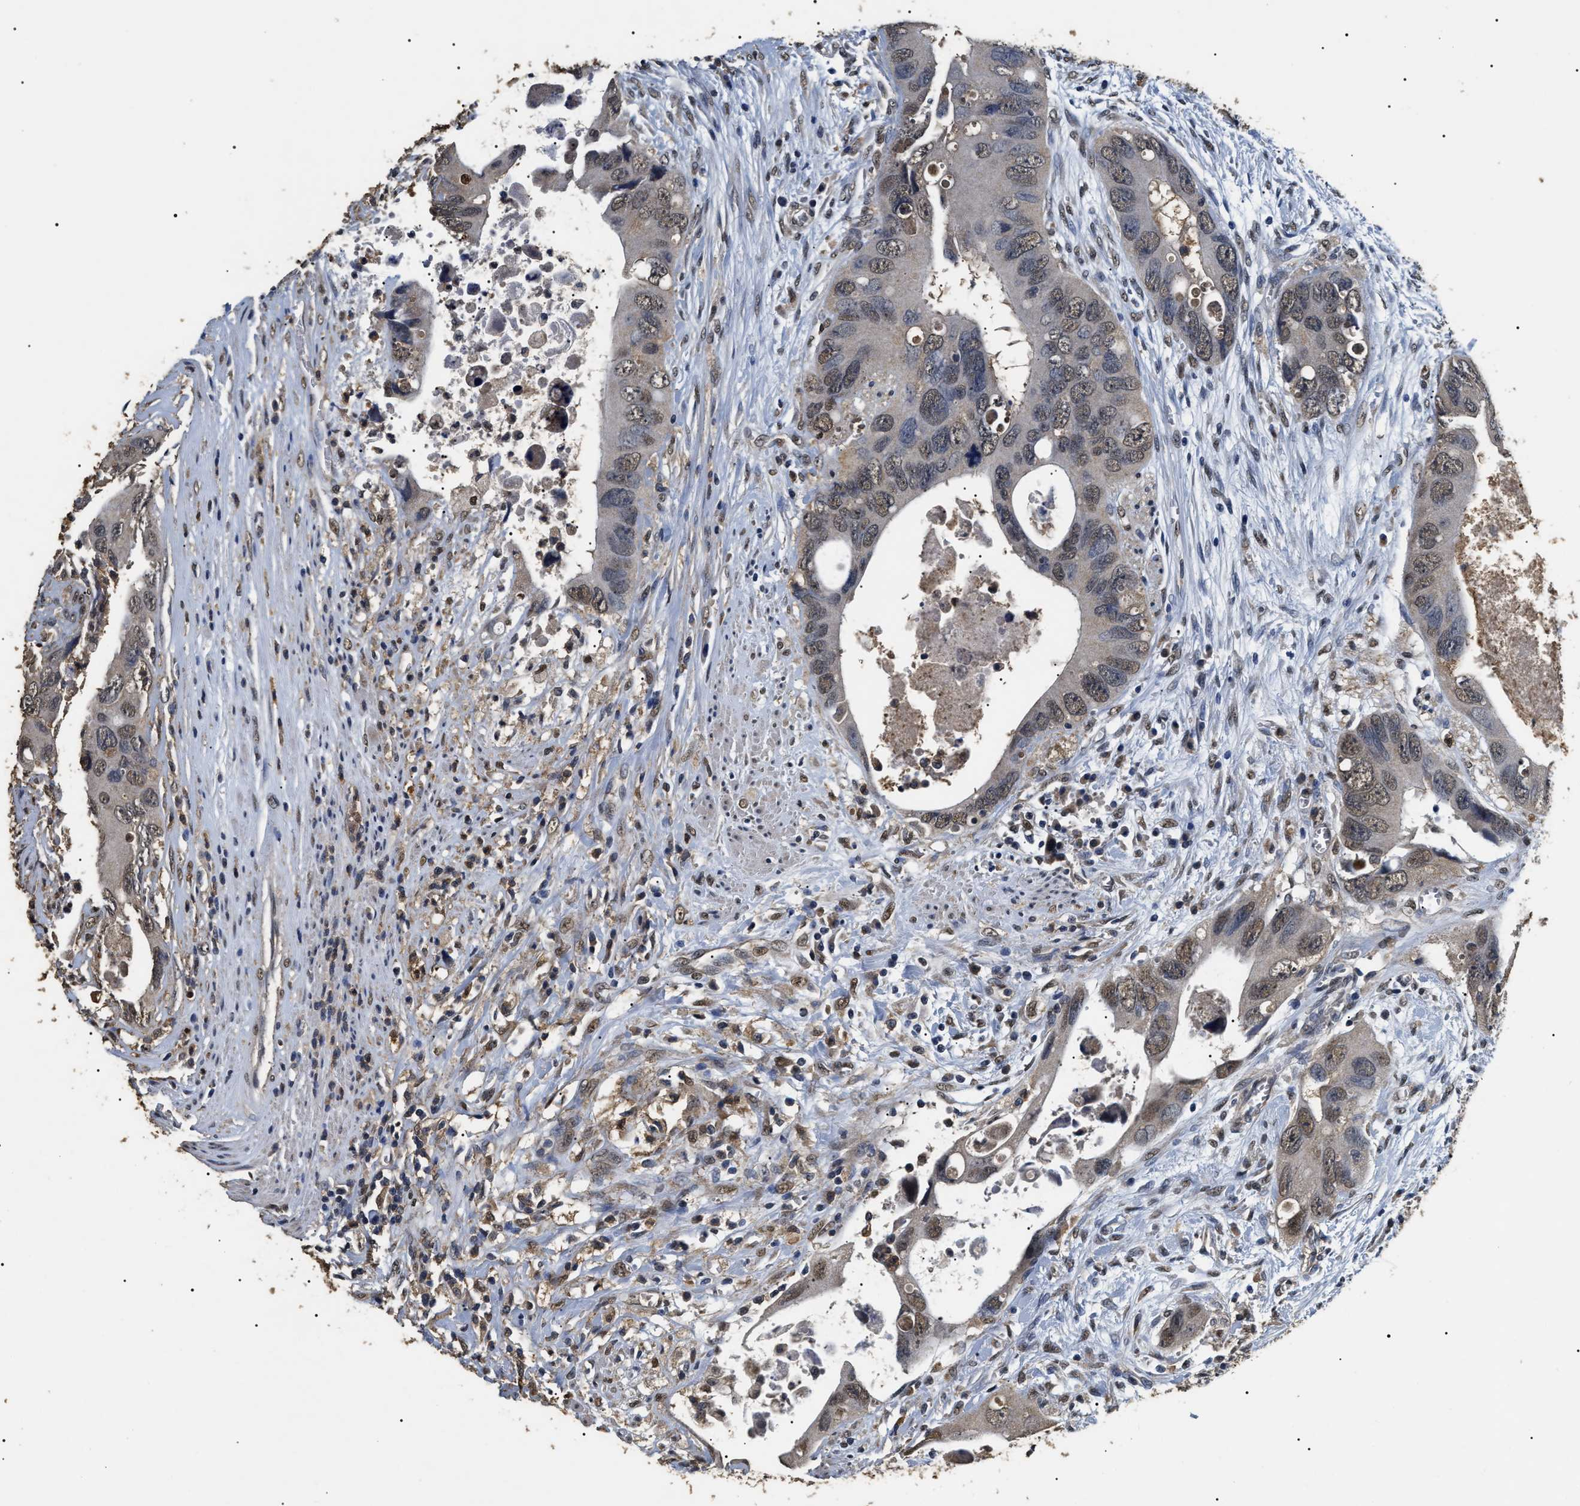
{"staining": {"intensity": "weak", "quantity": ">75%", "location": "cytoplasmic/membranous,nuclear"}, "tissue": "colorectal cancer", "cell_type": "Tumor cells", "image_type": "cancer", "snomed": [{"axis": "morphology", "description": "Adenocarcinoma, NOS"}, {"axis": "topography", "description": "Rectum"}], "caption": "Immunohistochemical staining of adenocarcinoma (colorectal) shows low levels of weak cytoplasmic/membranous and nuclear expression in approximately >75% of tumor cells.", "gene": "PSMD8", "patient": {"sex": "male", "age": 70}}